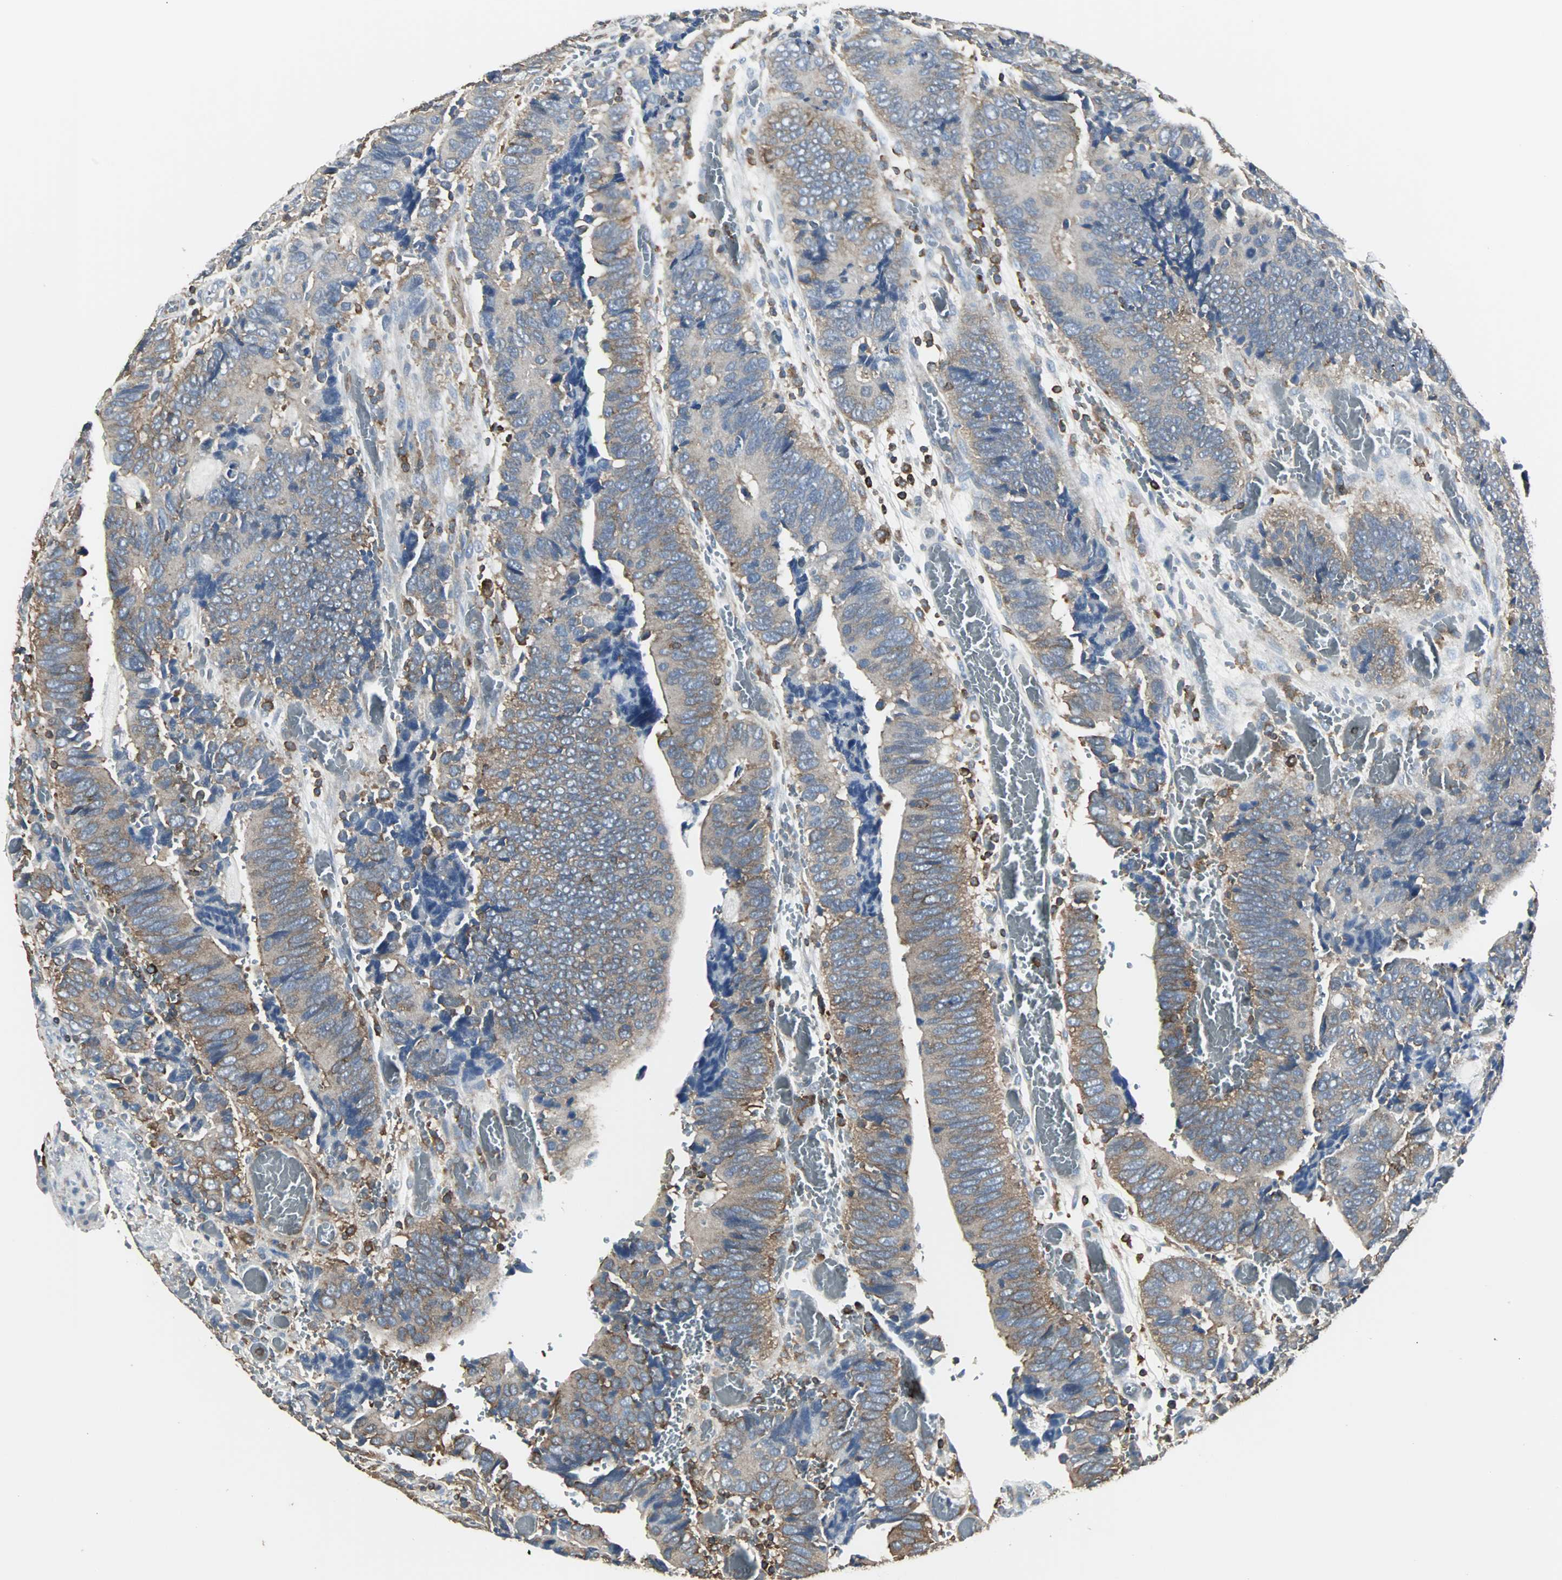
{"staining": {"intensity": "moderate", "quantity": ">75%", "location": "cytoplasmic/membranous"}, "tissue": "colorectal cancer", "cell_type": "Tumor cells", "image_type": "cancer", "snomed": [{"axis": "morphology", "description": "Adenocarcinoma, NOS"}, {"axis": "topography", "description": "Colon"}], "caption": "Colorectal cancer (adenocarcinoma) stained for a protein (brown) exhibits moderate cytoplasmic/membranous positive positivity in approximately >75% of tumor cells.", "gene": "LRRFIP1", "patient": {"sex": "male", "age": 72}}